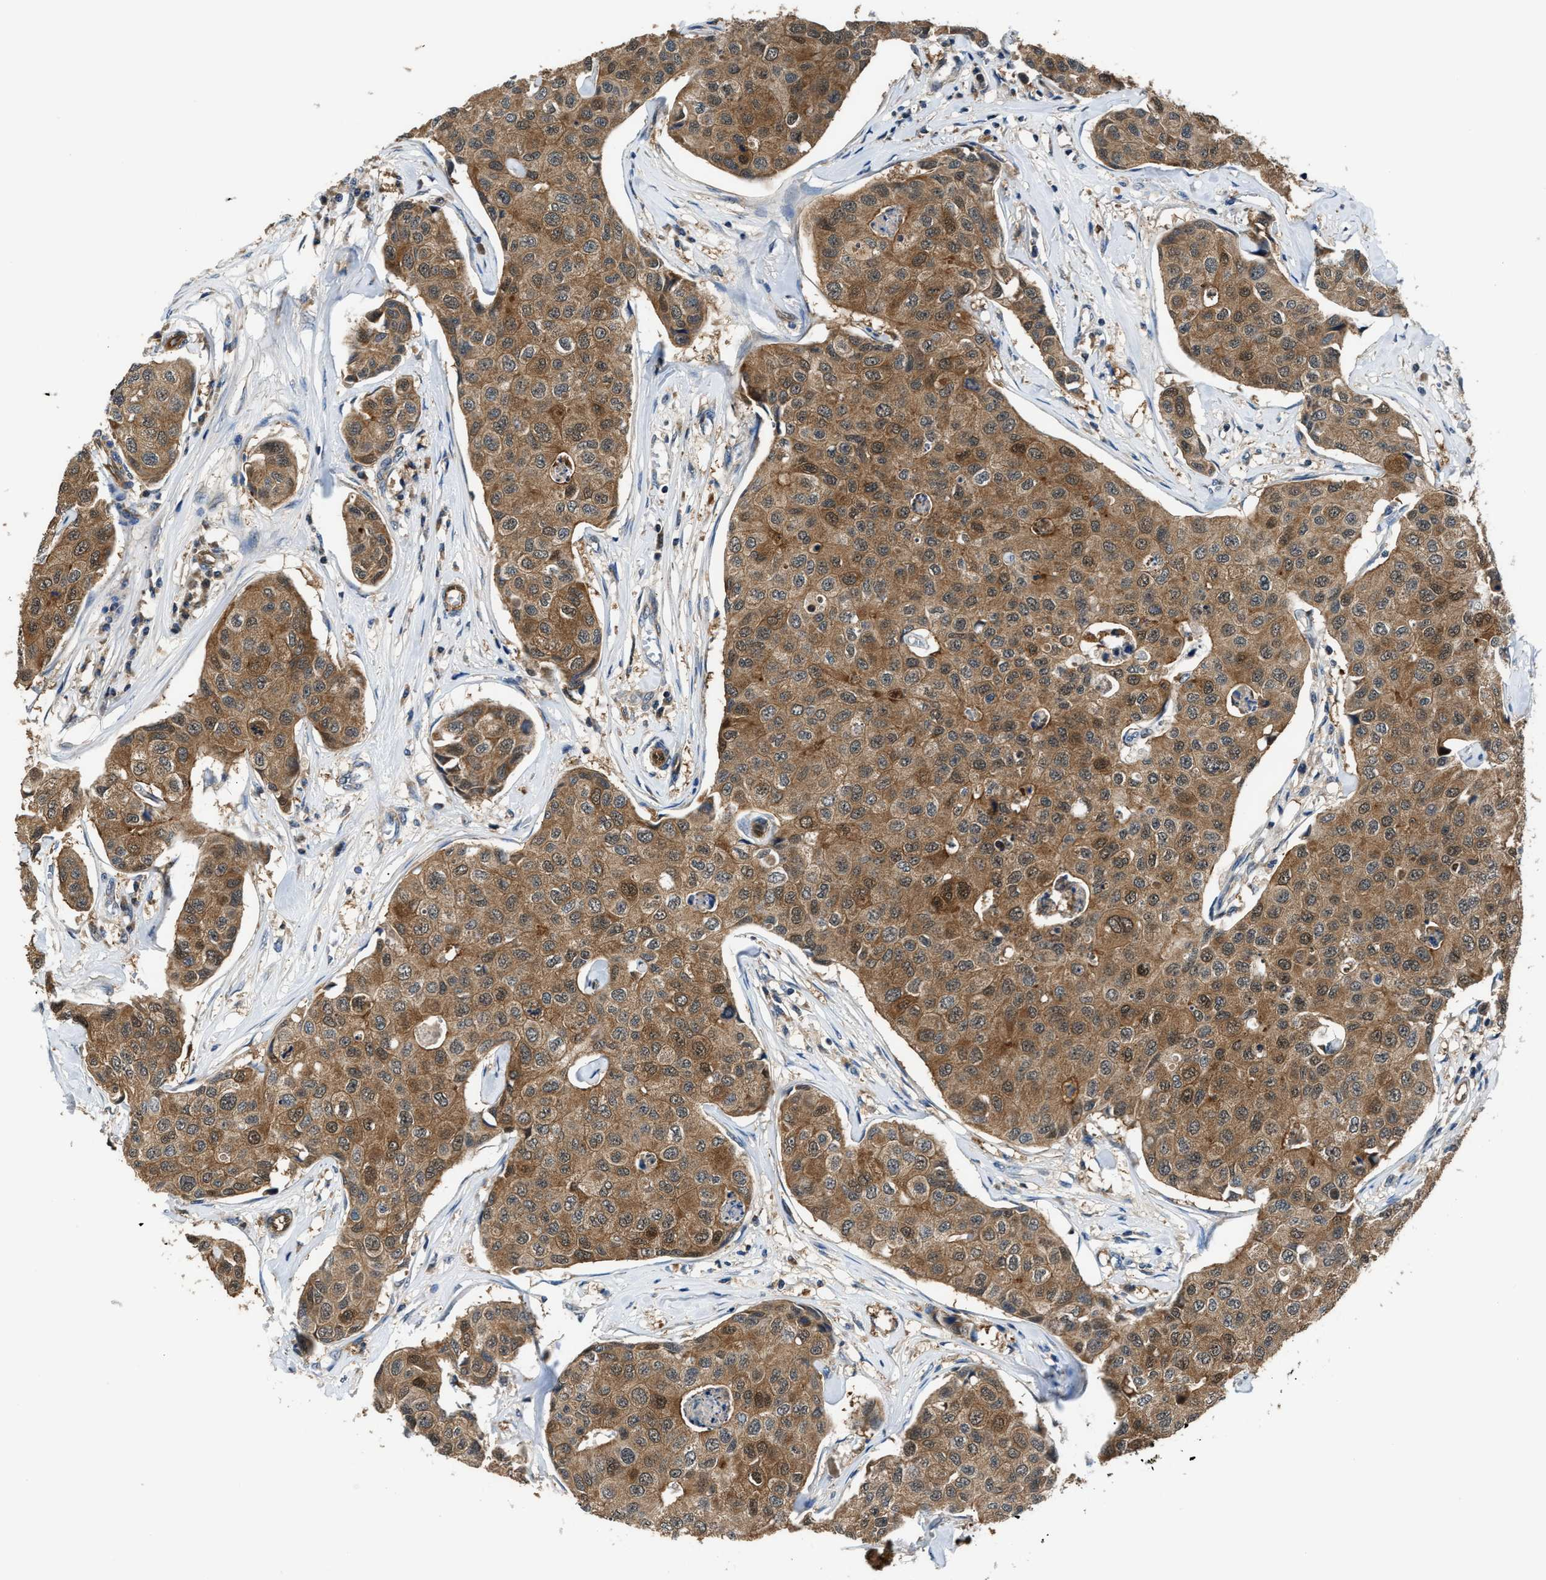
{"staining": {"intensity": "moderate", "quantity": ">75%", "location": "cytoplasmic/membranous"}, "tissue": "breast cancer", "cell_type": "Tumor cells", "image_type": "cancer", "snomed": [{"axis": "morphology", "description": "Duct carcinoma"}, {"axis": "topography", "description": "Breast"}], "caption": "Immunohistochemistry of breast cancer (intraductal carcinoma) shows medium levels of moderate cytoplasmic/membranous staining in approximately >75% of tumor cells.", "gene": "PPA1", "patient": {"sex": "female", "age": 80}}